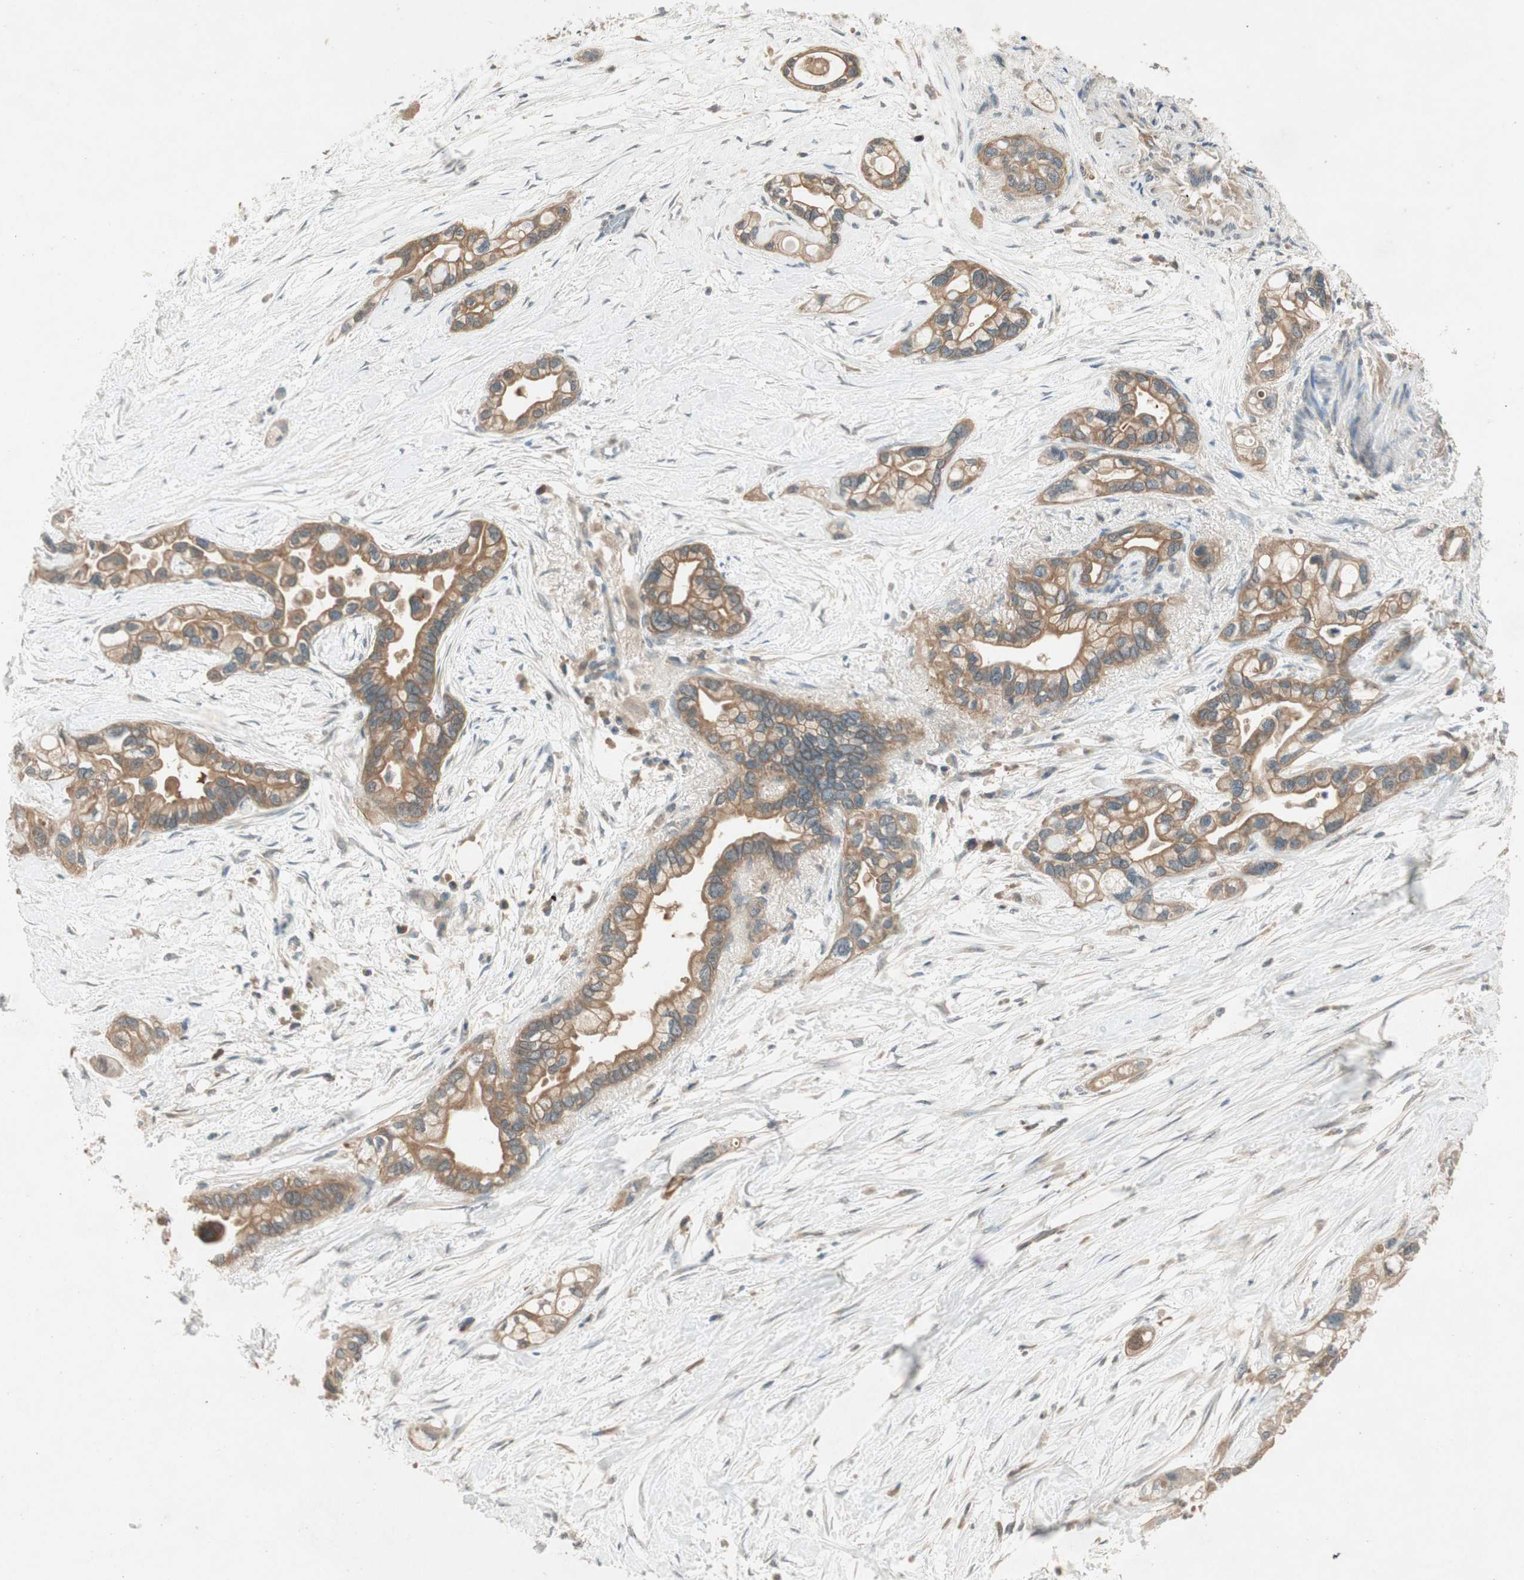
{"staining": {"intensity": "moderate", "quantity": ">75%", "location": "cytoplasmic/membranous"}, "tissue": "pancreatic cancer", "cell_type": "Tumor cells", "image_type": "cancer", "snomed": [{"axis": "morphology", "description": "Adenocarcinoma, NOS"}, {"axis": "topography", "description": "Pancreas"}], "caption": "Protein expression by IHC demonstrates moderate cytoplasmic/membranous expression in approximately >75% of tumor cells in pancreatic adenocarcinoma.", "gene": "NCLN", "patient": {"sex": "female", "age": 77}}